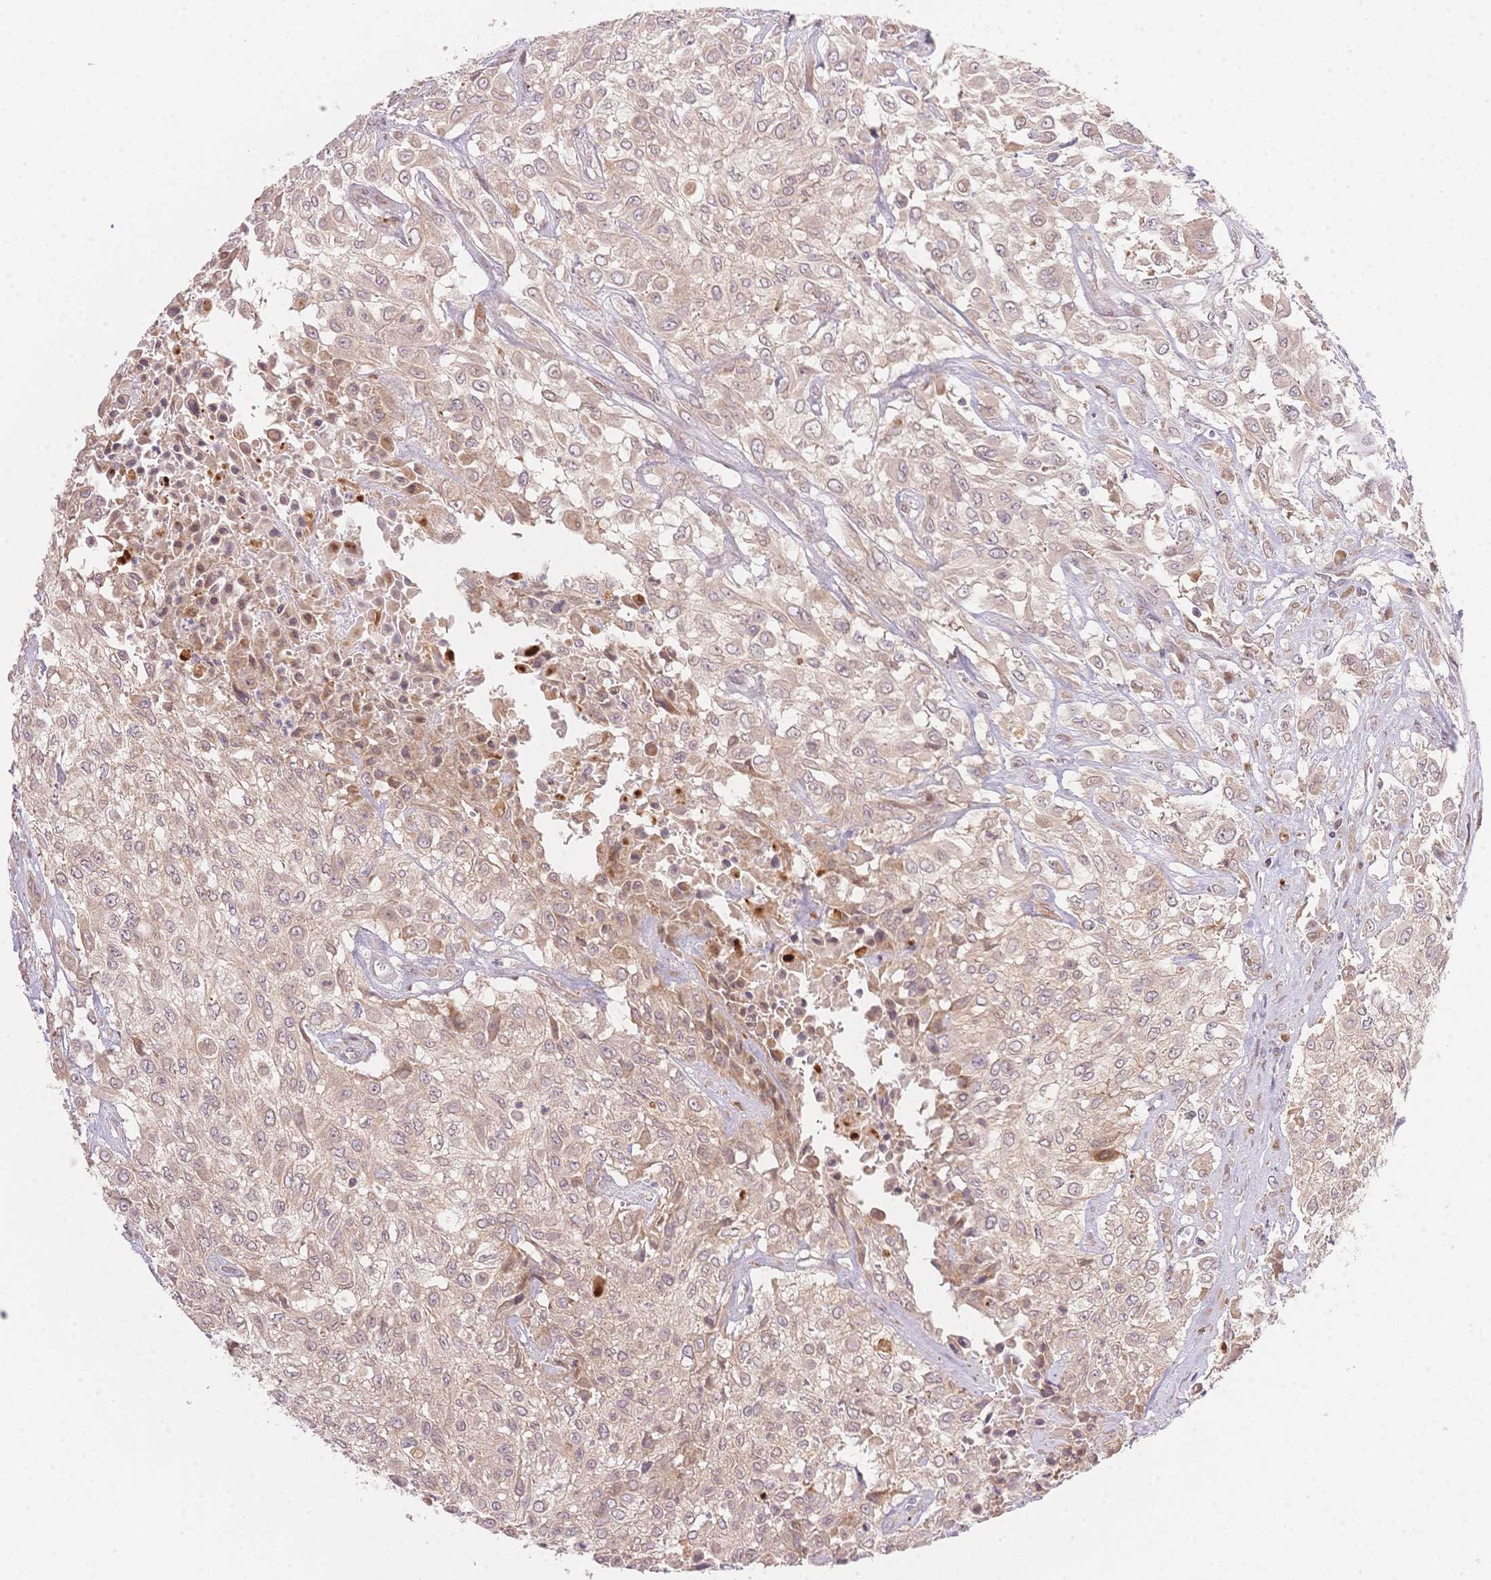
{"staining": {"intensity": "weak", "quantity": "<25%", "location": "cytoplasmic/membranous"}, "tissue": "urothelial cancer", "cell_type": "Tumor cells", "image_type": "cancer", "snomed": [{"axis": "morphology", "description": "Urothelial carcinoma, High grade"}, {"axis": "topography", "description": "Urinary bladder"}], "caption": "Photomicrograph shows no protein positivity in tumor cells of high-grade urothelial carcinoma tissue.", "gene": "STK39", "patient": {"sex": "male", "age": 57}}